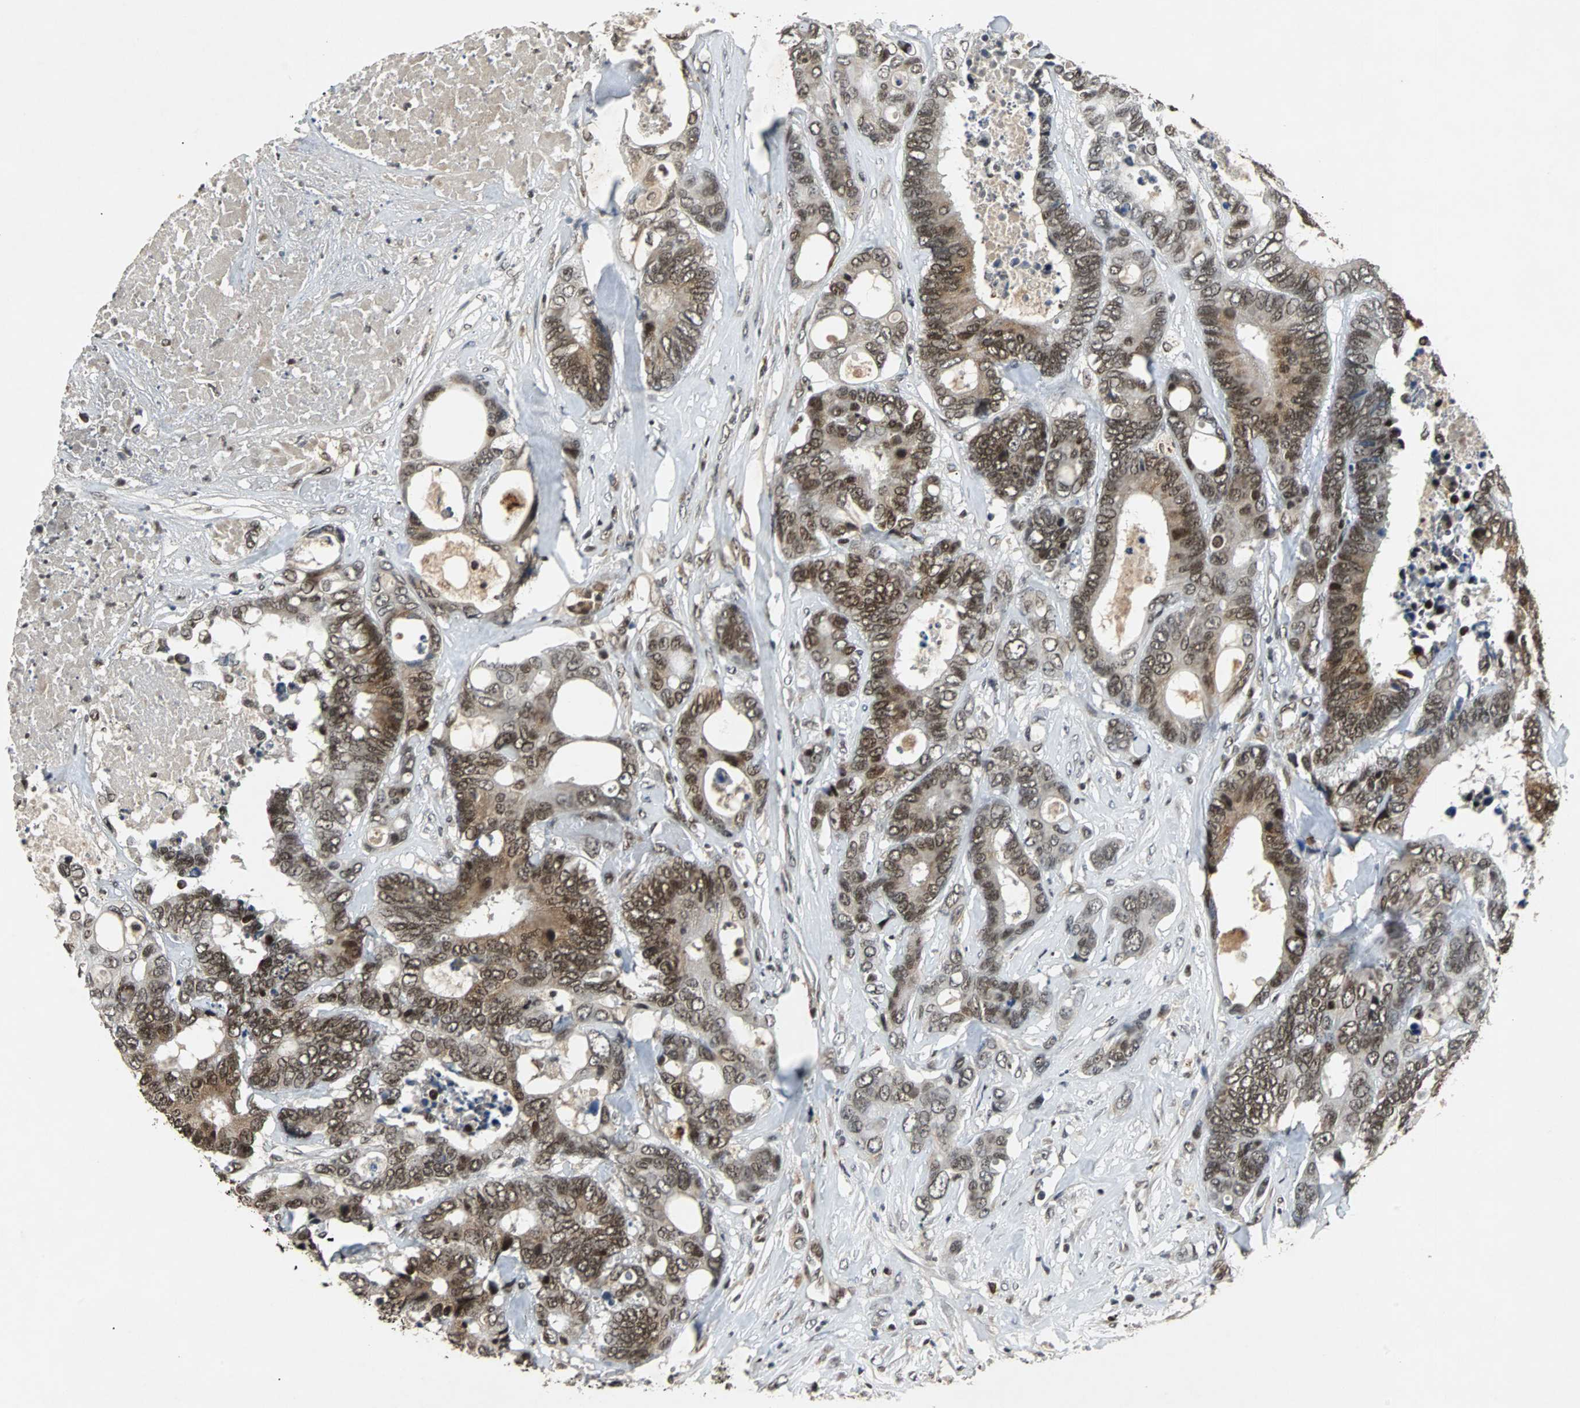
{"staining": {"intensity": "moderate", "quantity": ">75%", "location": "nuclear"}, "tissue": "colorectal cancer", "cell_type": "Tumor cells", "image_type": "cancer", "snomed": [{"axis": "morphology", "description": "Adenocarcinoma, NOS"}, {"axis": "topography", "description": "Rectum"}], "caption": "High-magnification brightfield microscopy of colorectal cancer (adenocarcinoma) stained with DAB (brown) and counterstained with hematoxylin (blue). tumor cells exhibit moderate nuclear staining is identified in about>75% of cells.", "gene": "TAF5", "patient": {"sex": "male", "age": 55}}